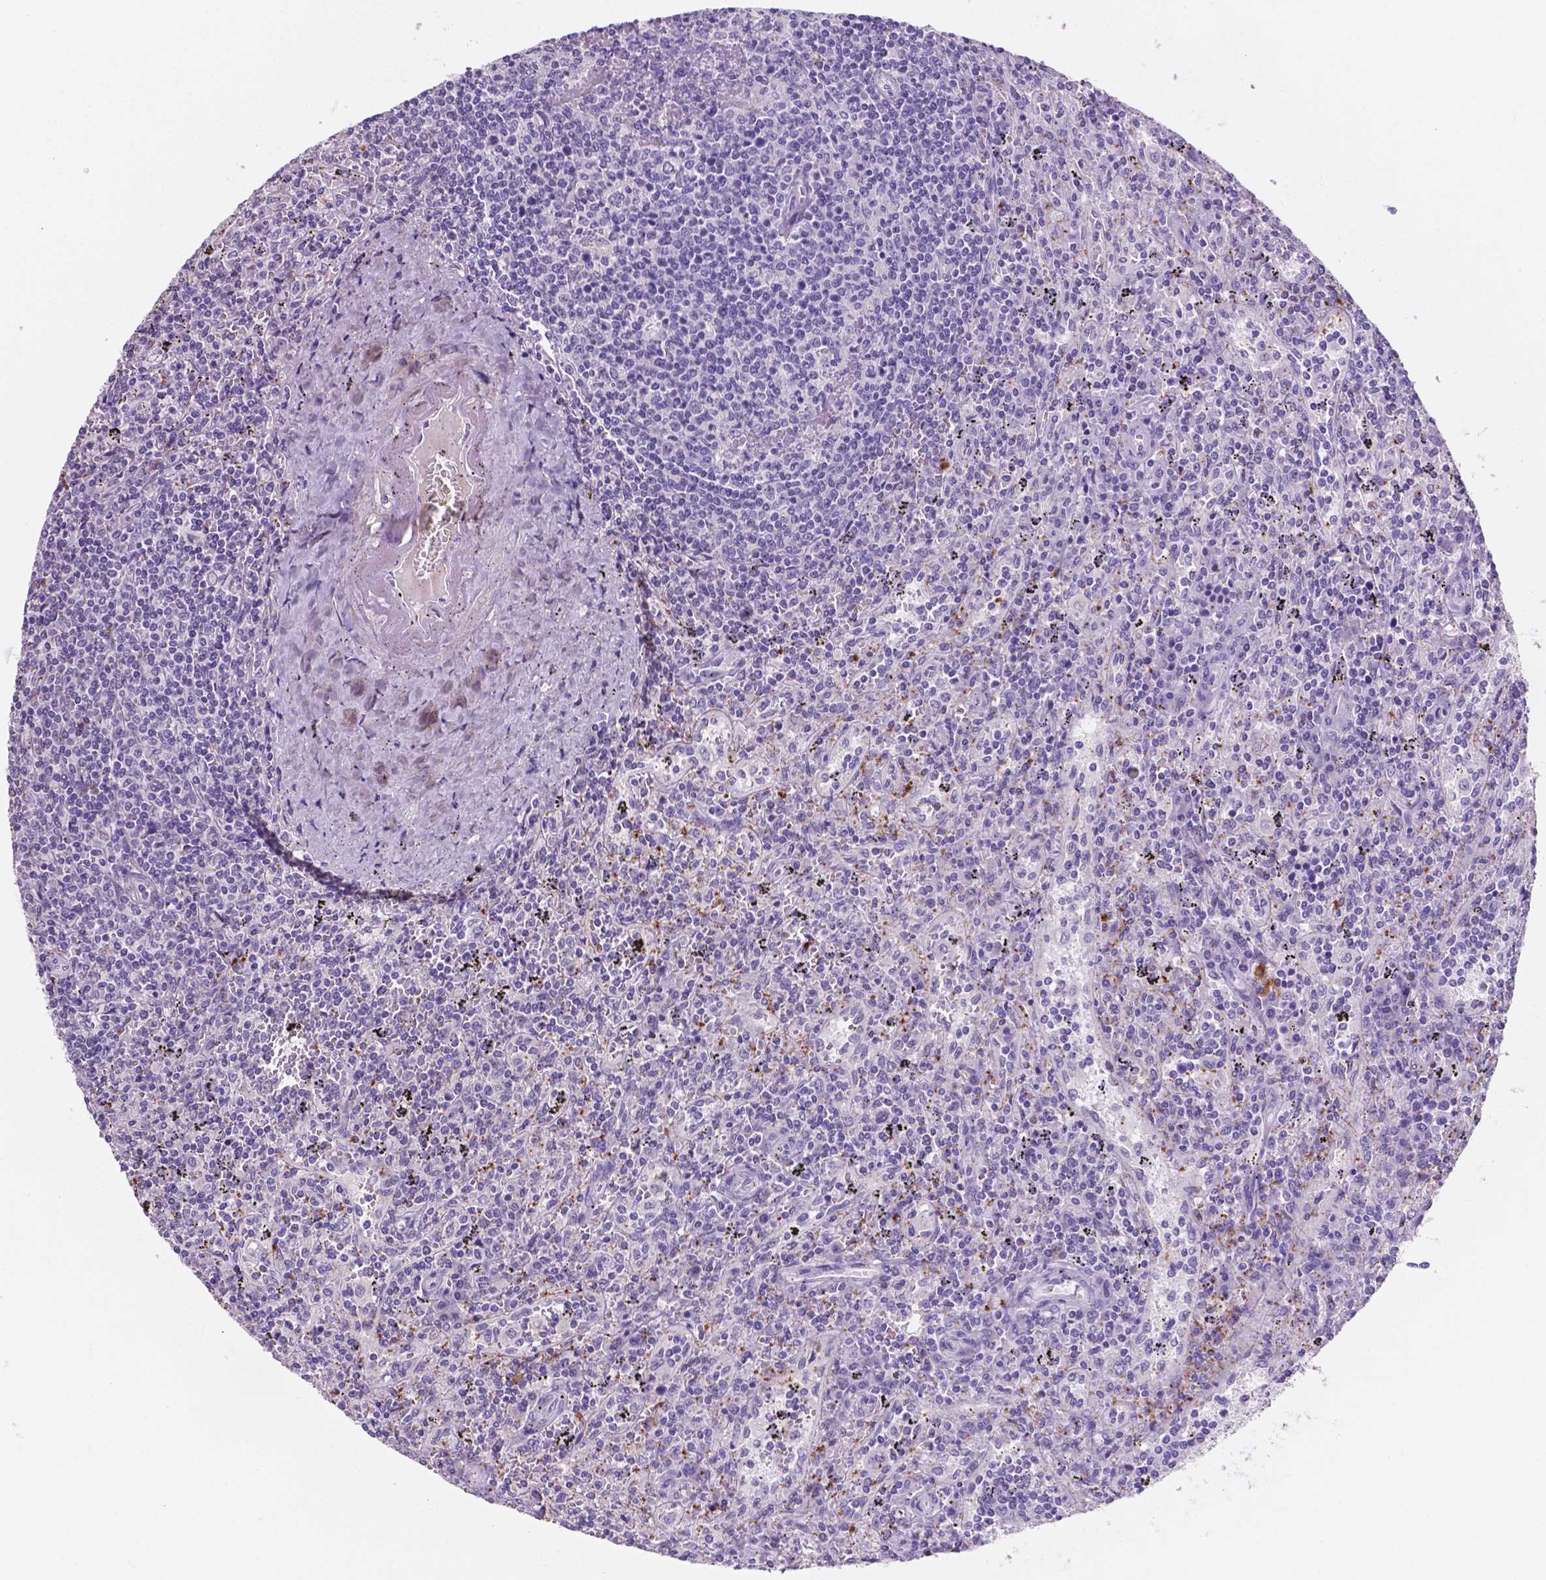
{"staining": {"intensity": "negative", "quantity": "none", "location": "none"}, "tissue": "lymphoma", "cell_type": "Tumor cells", "image_type": "cancer", "snomed": [{"axis": "morphology", "description": "Malignant lymphoma, non-Hodgkin's type, Low grade"}, {"axis": "topography", "description": "Spleen"}], "caption": "The micrograph reveals no significant positivity in tumor cells of lymphoma.", "gene": "EBLN2", "patient": {"sex": "male", "age": 62}}